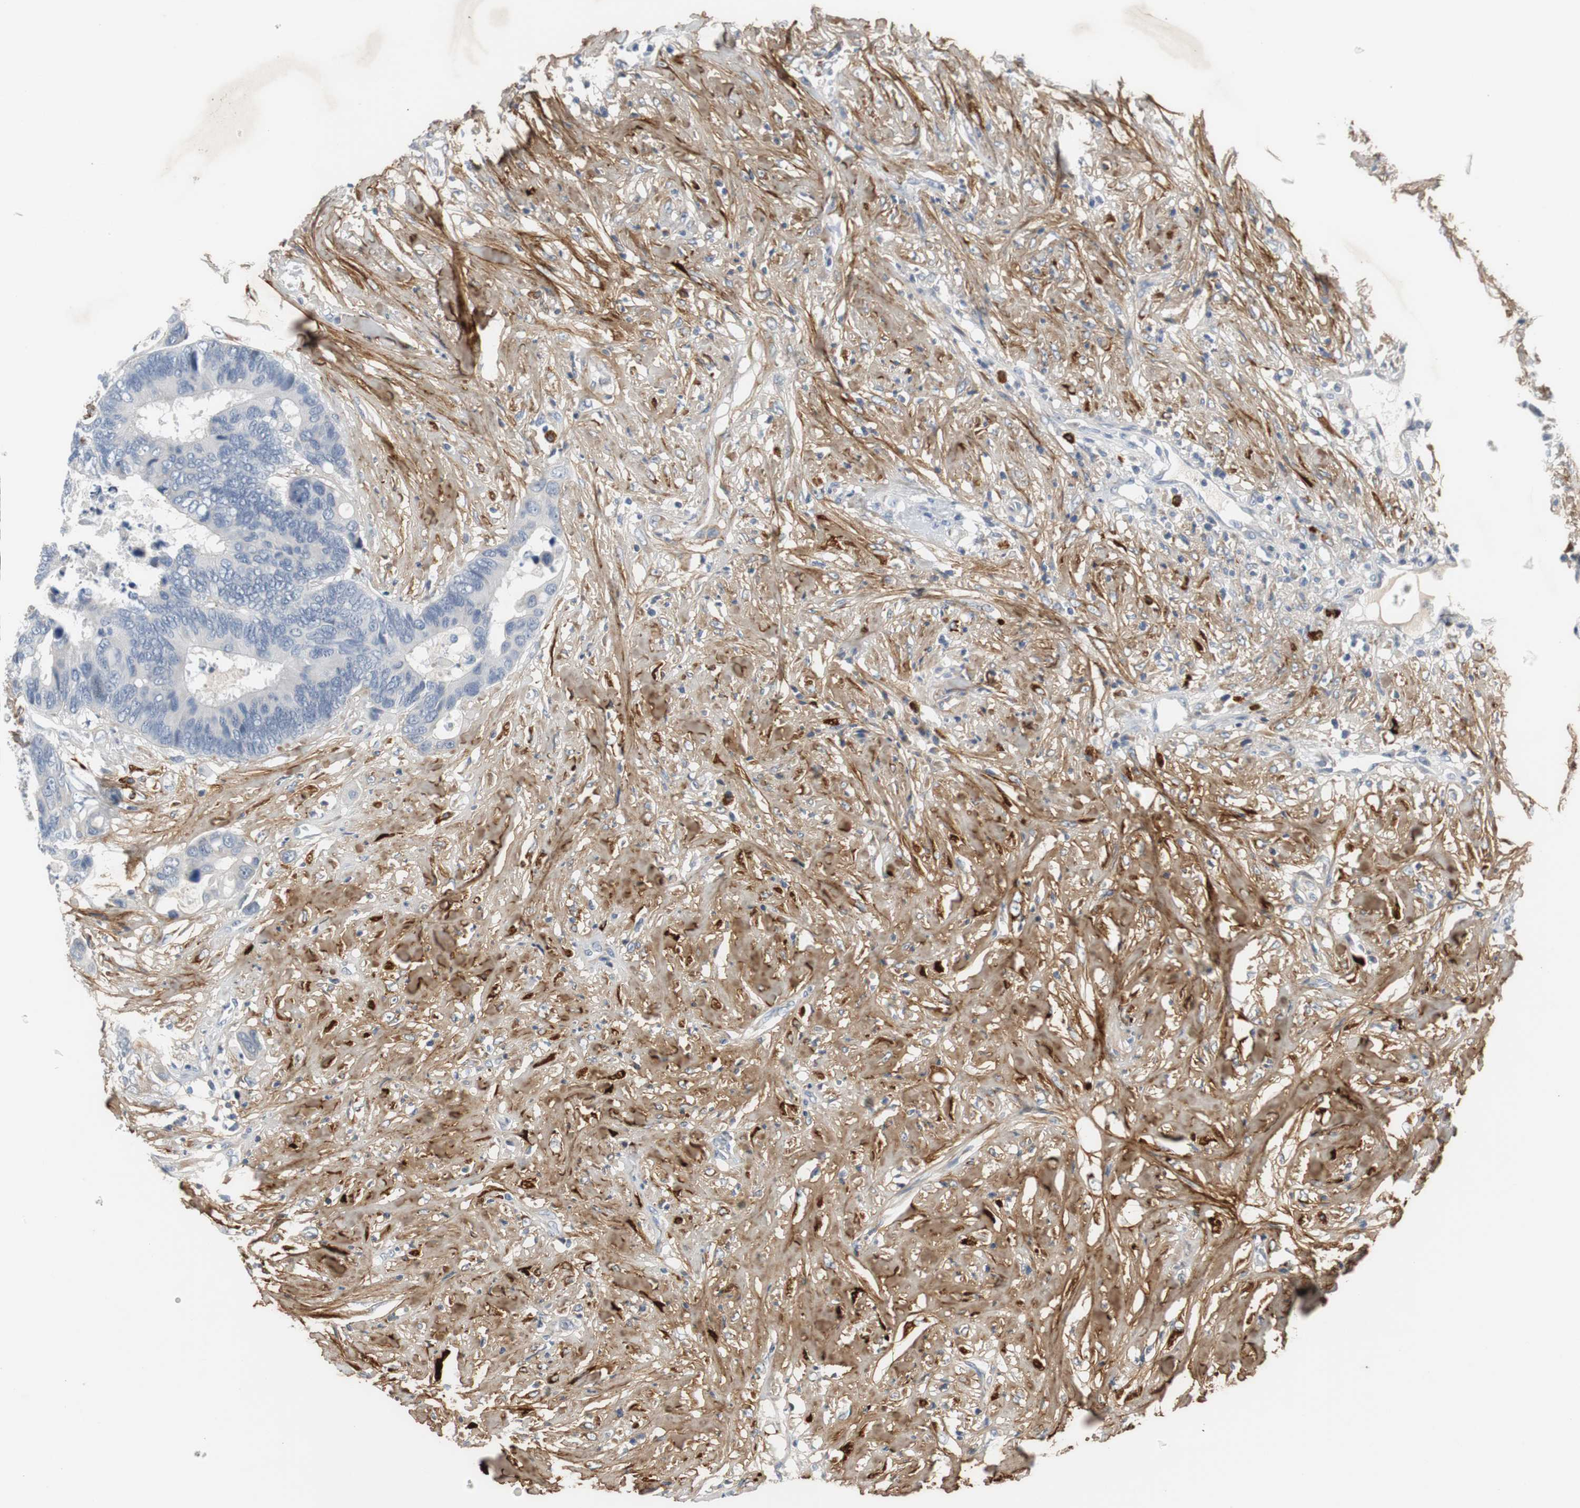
{"staining": {"intensity": "negative", "quantity": "none", "location": "none"}, "tissue": "colorectal cancer", "cell_type": "Tumor cells", "image_type": "cancer", "snomed": [{"axis": "morphology", "description": "Adenocarcinoma, NOS"}, {"axis": "topography", "description": "Rectum"}], "caption": "The micrograph demonstrates no staining of tumor cells in colorectal adenocarcinoma. (DAB (3,3'-diaminobenzidine) immunohistochemistry with hematoxylin counter stain).", "gene": "COL12A1", "patient": {"sex": "male", "age": 55}}